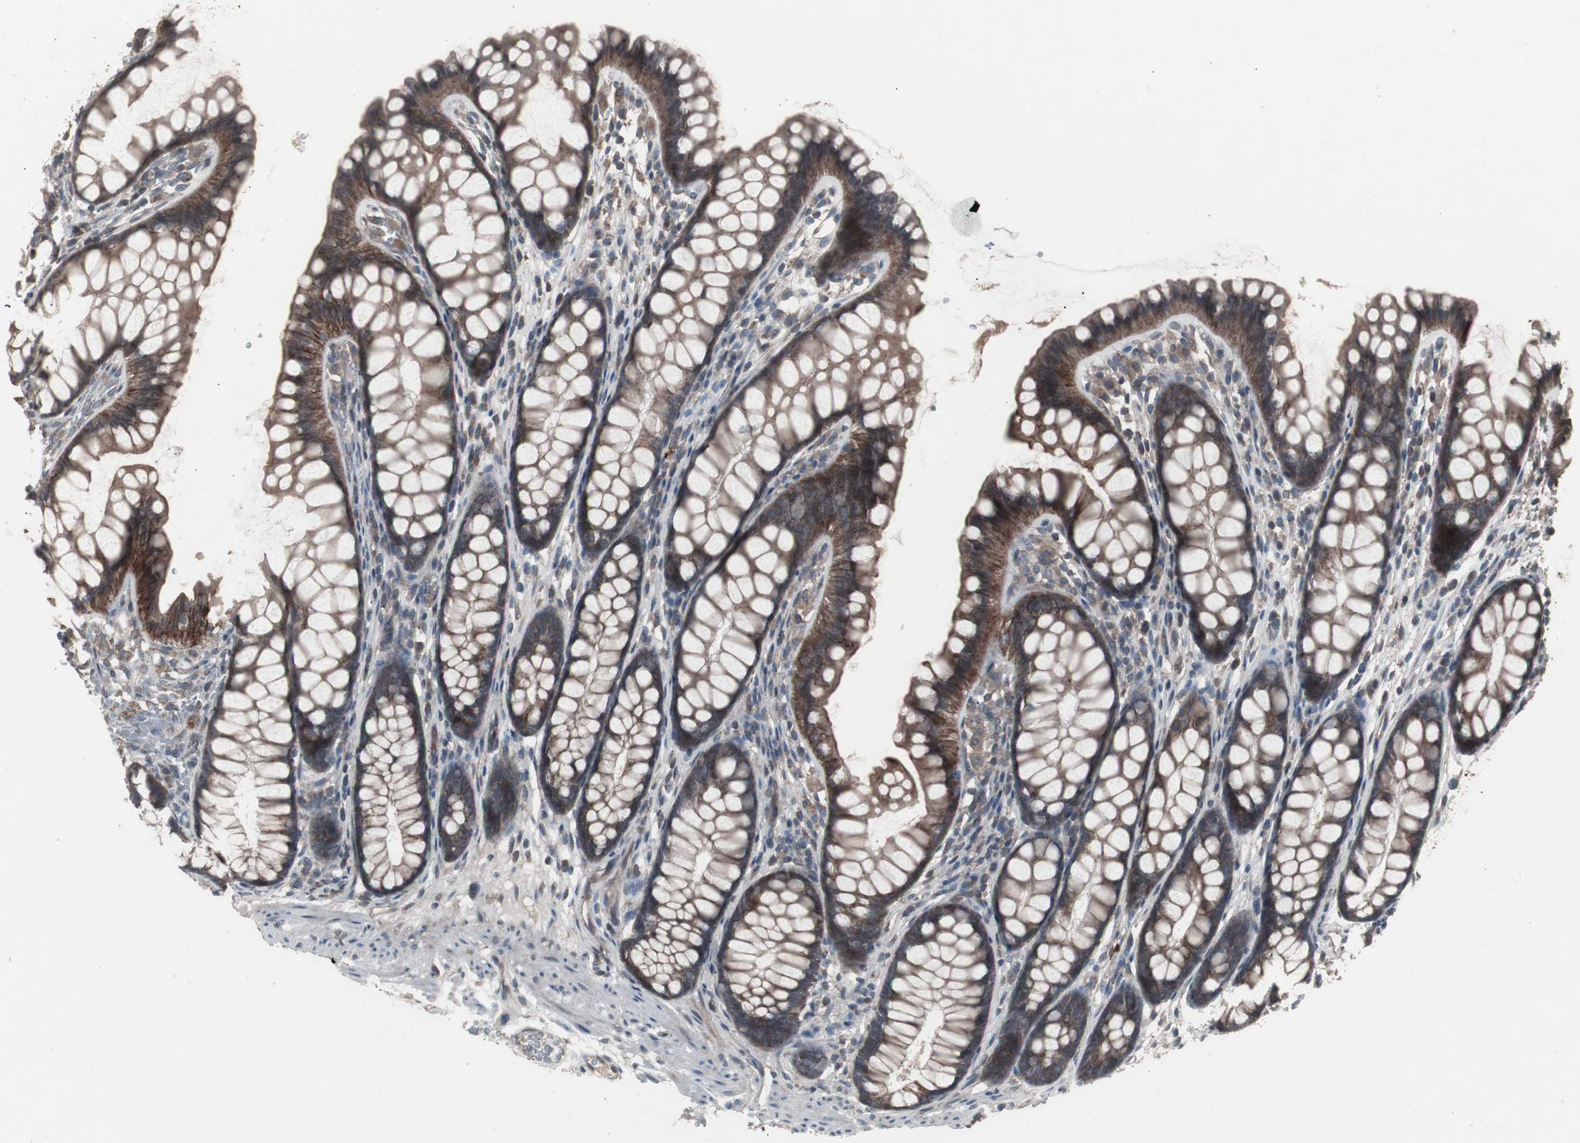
{"staining": {"intensity": "negative", "quantity": "none", "location": "none"}, "tissue": "colon", "cell_type": "Endothelial cells", "image_type": "normal", "snomed": [{"axis": "morphology", "description": "Normal tissue, NOS"}, {"axis": "topography", "description": "Colon"}], "caption": "DAB immunohistochemical staining of unremarkable human colon shows no significant staining in endothelial cells. (DAB (3,3'-diaminobenzidine) IHC, high magnification).", "gene": "SSTR2", "patient": {"sex": "female", "age": 55}}